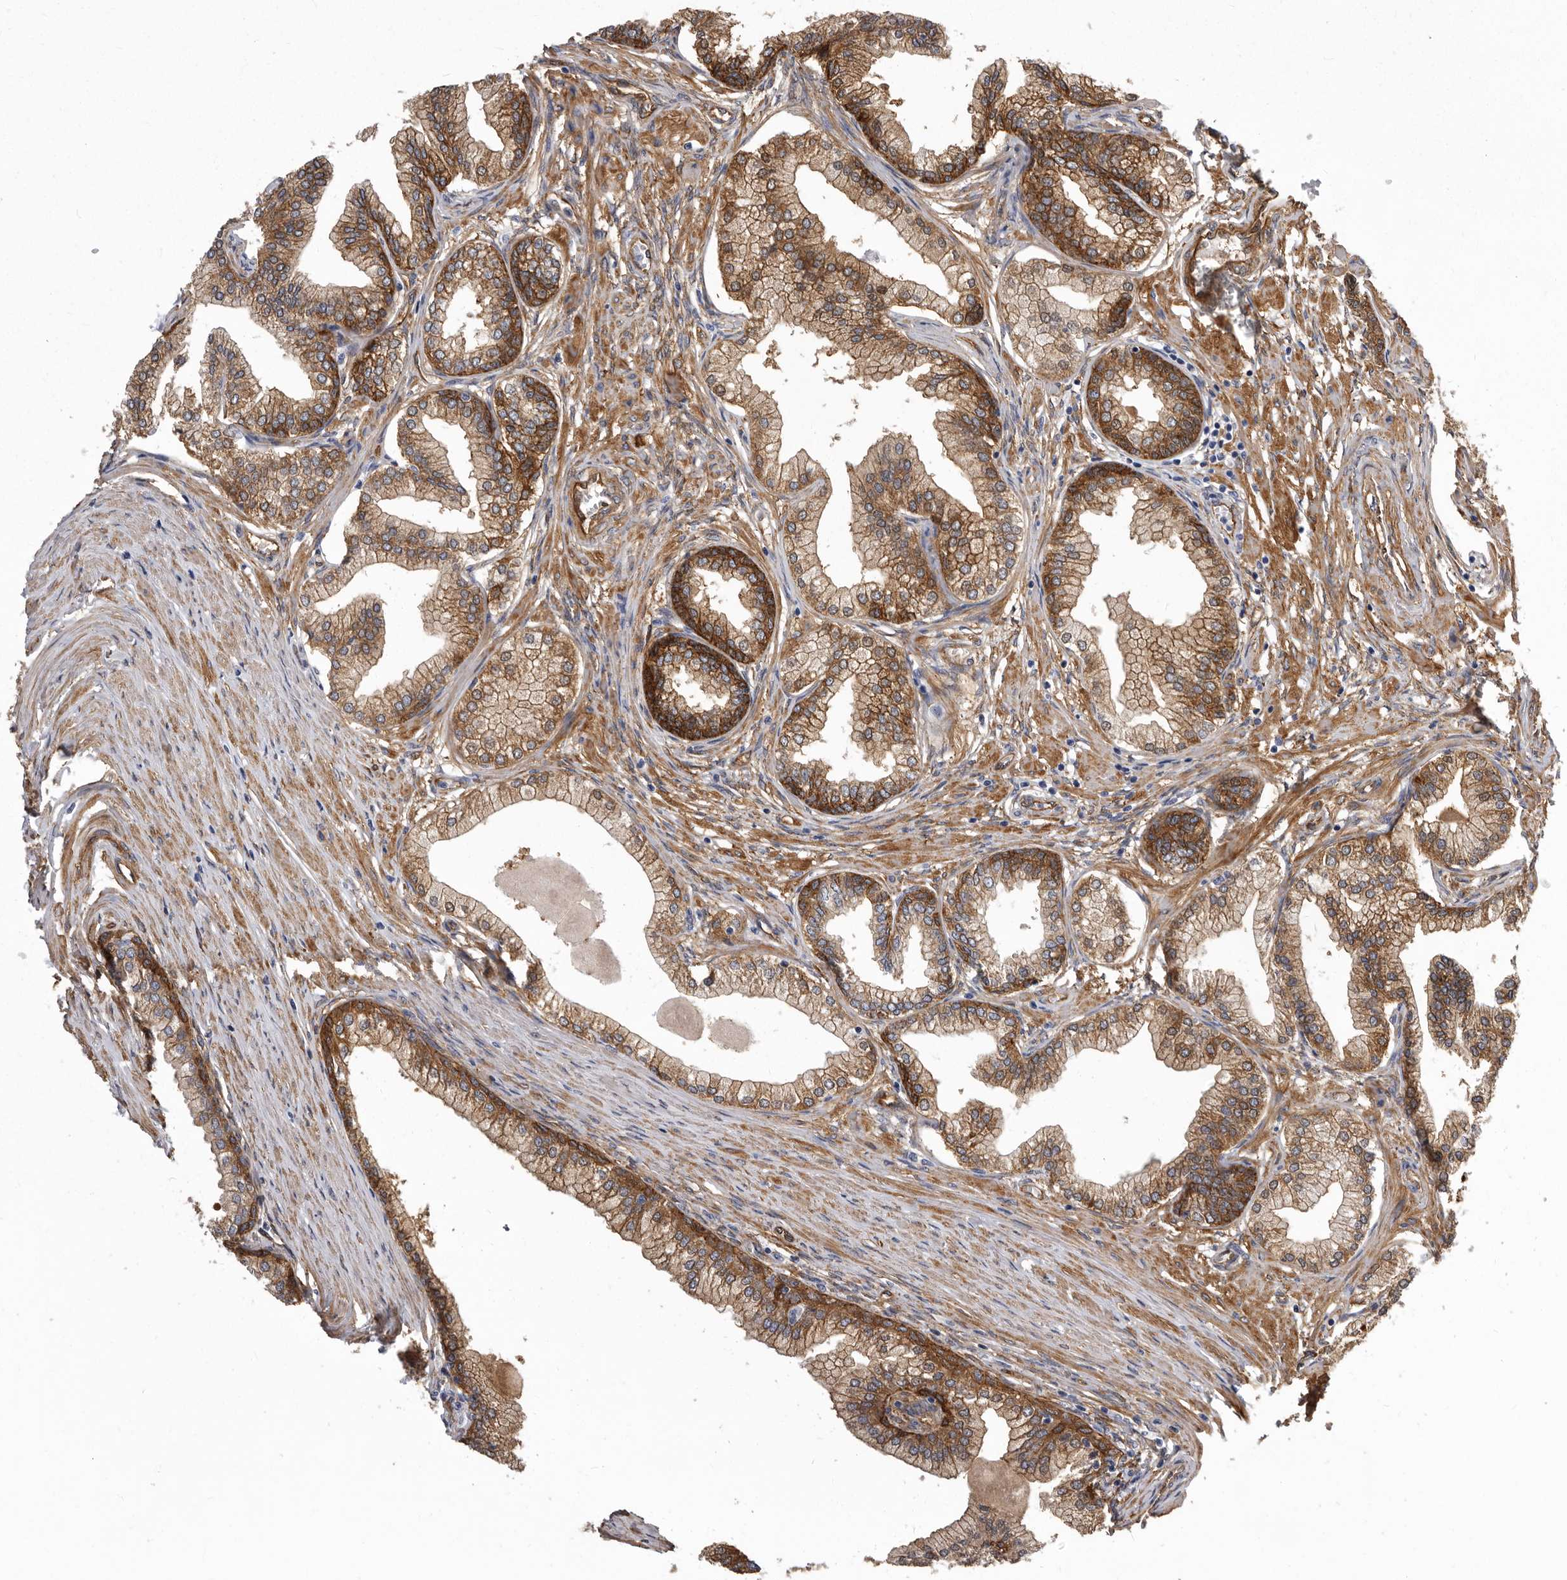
{"staining": {"intensity": "strong", "quantity": "25%-75%", "location": "cytoplasmic/membranous"}, "tissue": "prostate", "cell_type": "Glandular cells", "image_type": "normal", "snomed": [{"axis": "morphology", "description": "Normal tissue, NOS"}, {"axis": "morphology", "description": "Urothelial carcinoma, Low grade"}, {"axis": "topography", "description": "Urinary bladder"}, {"axis": "topography", "description": "Prostate"}], "caption": "Immunohistochemical staining of normal prostate demonstrates strong cytoplasmic/membranous protein expression in approximately 25%-75% of glandular cells.", "gene": "ENAH", "patient": {"sex": "male", "age": 60}}